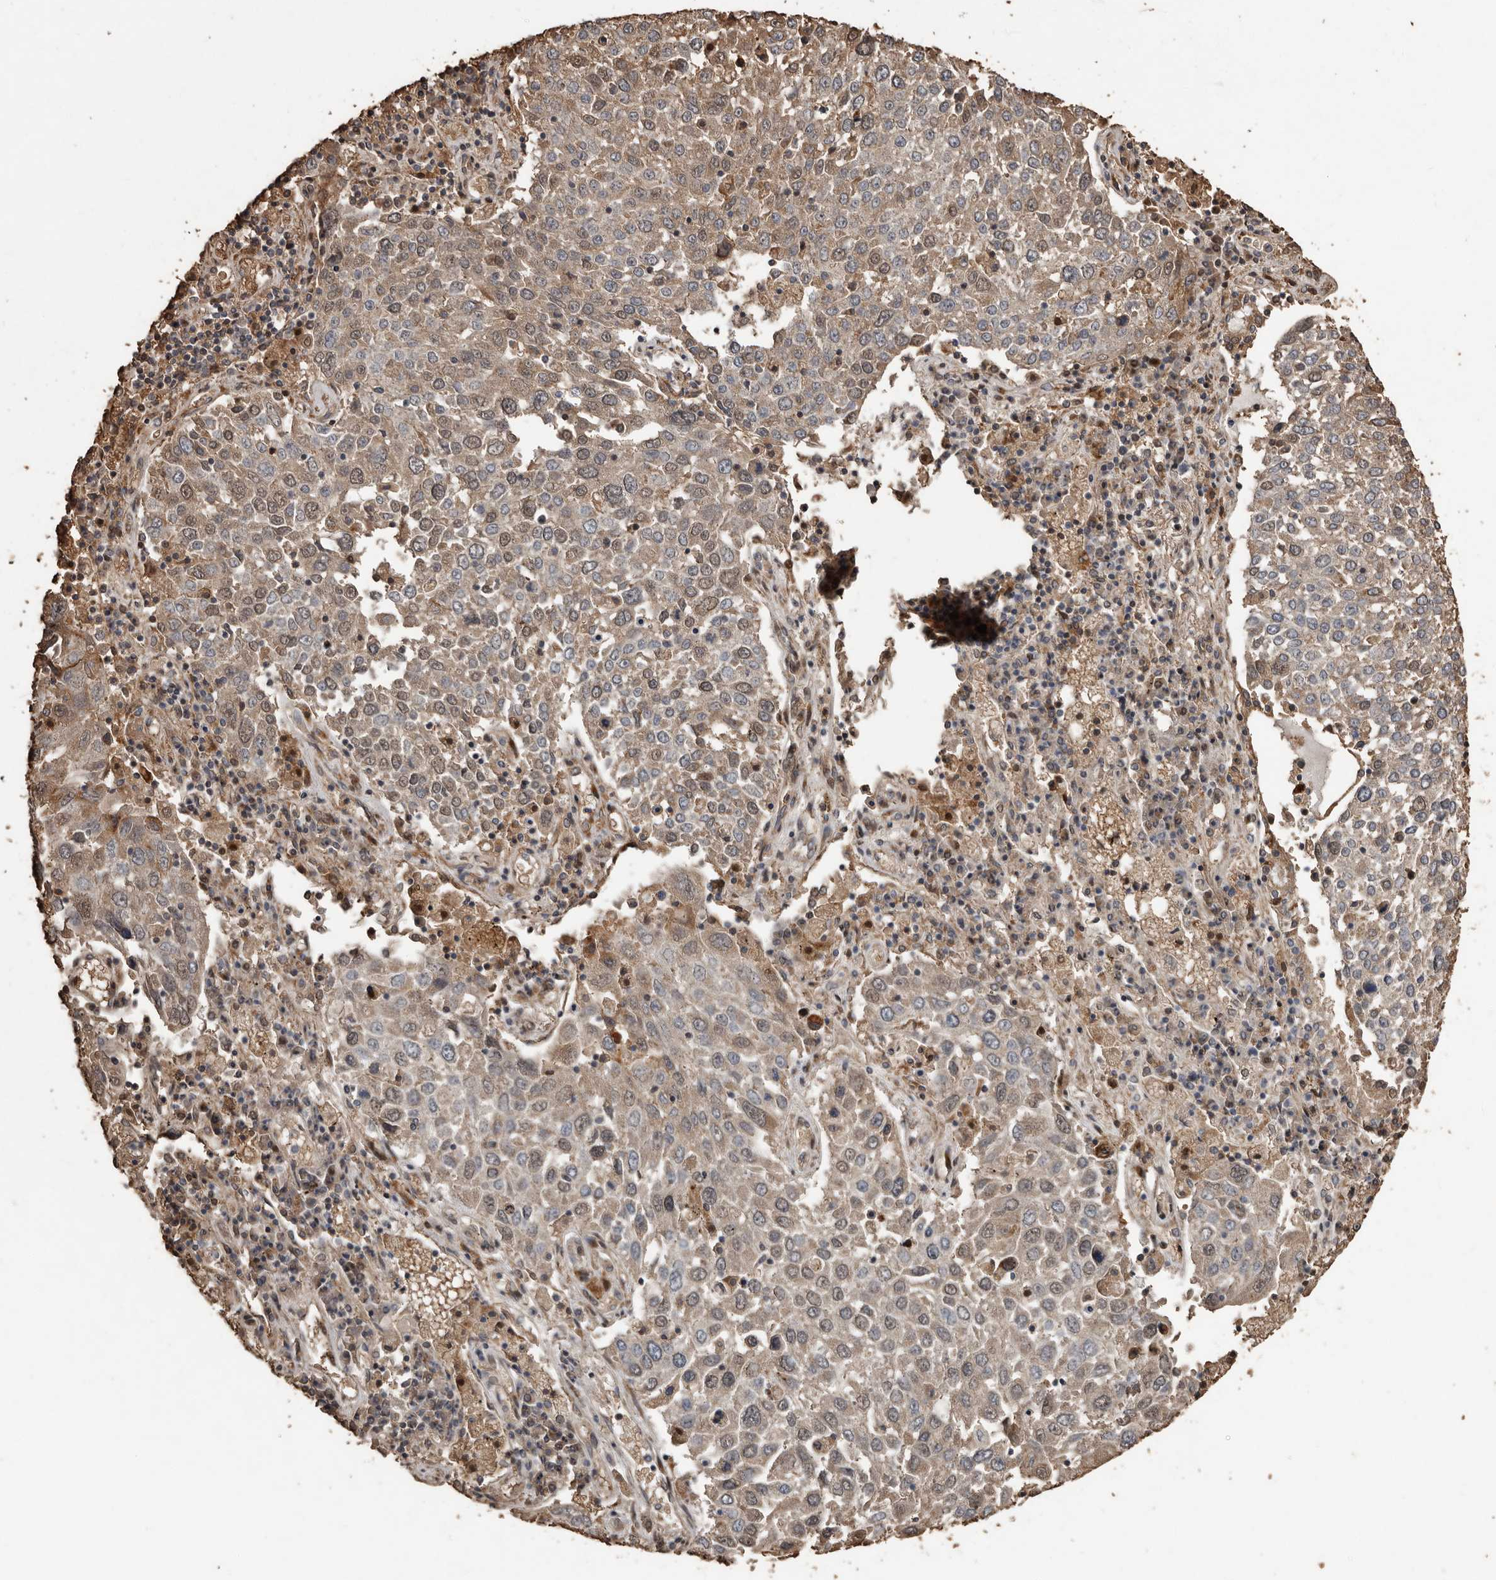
{"staining": {"intensity": "weak", "quantity": ">75%", "location": "cytoplasmic/membranous,nuclear"}, "tissue": "lung cancer", "cell_type": "Tumor cells", "image_type": "cancer", "snomed": [{"axis": "morphology", "description": "Squamous cell carcinoma, NOS"}, {"axis": "topography", "description": "Lung"}], "caption": "DAB (3,3'-diaminobenzidine) immunohistochemical staining of lung cancer exhibits weak cytoplasmic/membranous and nuclear protein staining in about >75% of tumor cells. (IHC, brightfield microscopy, high magnification).", "gene": "RANBP17", "patient": {"sex": "male", "age": 65}}